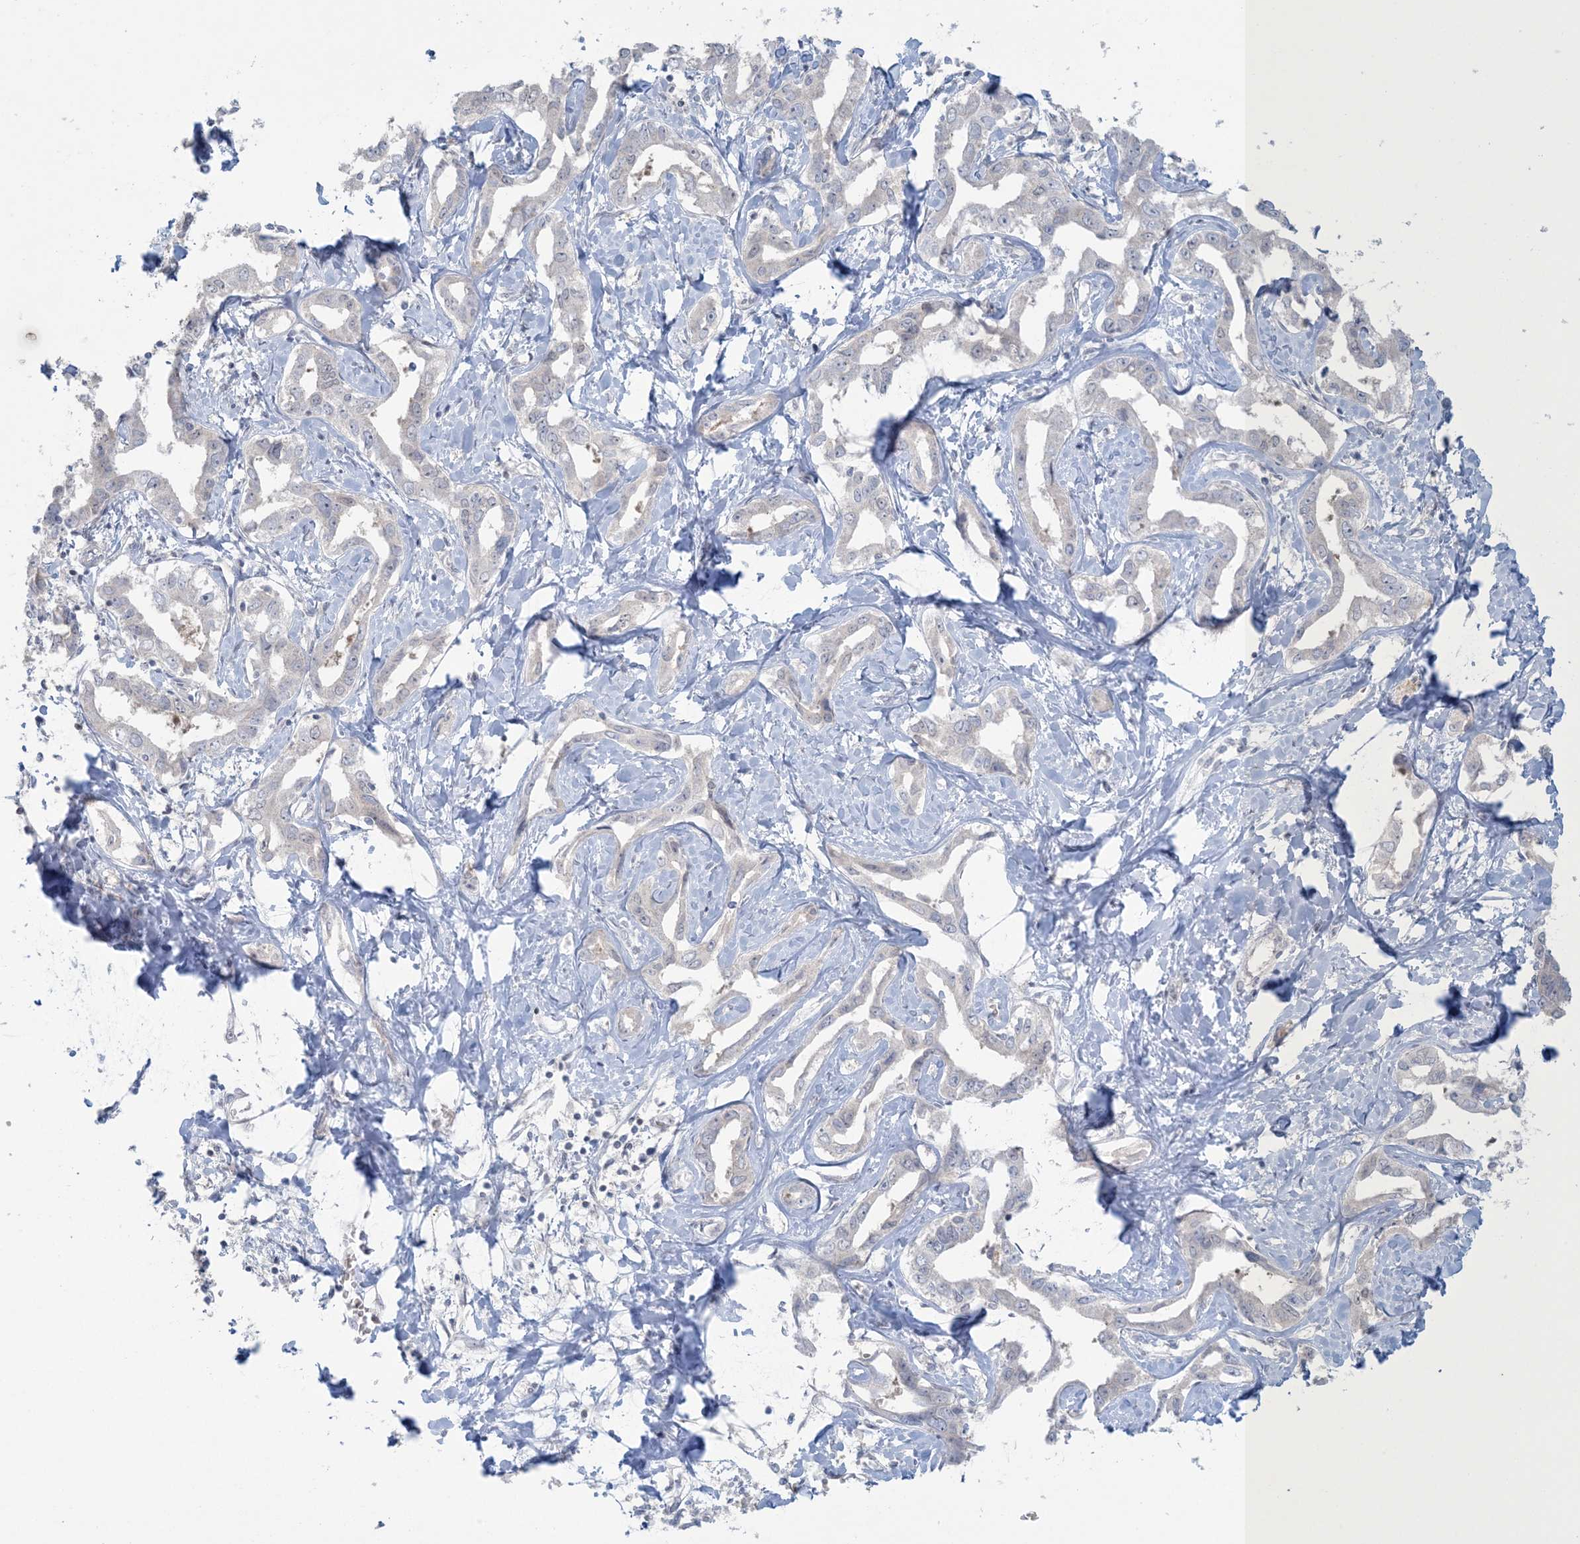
{"staining": {"intensity": "negative", "quantity": "none", "location": "none"}, "tissue": "liver cancer", "cell_type": "Tumor cells", "image_type": "cancer", "snomed": [{"axis": "morphology", "description": "Cholangiocarcinoma"}, {"axis": "topography", "description": "Liver"}], "caption": "Histopathology image shows no significant protein staining in tumor cells of liver cholangiocarcinoma. The staining was performed using DAB to visualize the protein expression in brown, while the nuclei were stained in blue with hematoxylin (Magnification: 20x).", "gene": "NRBP2", "patient": {"sex": "male", "age": 59}}